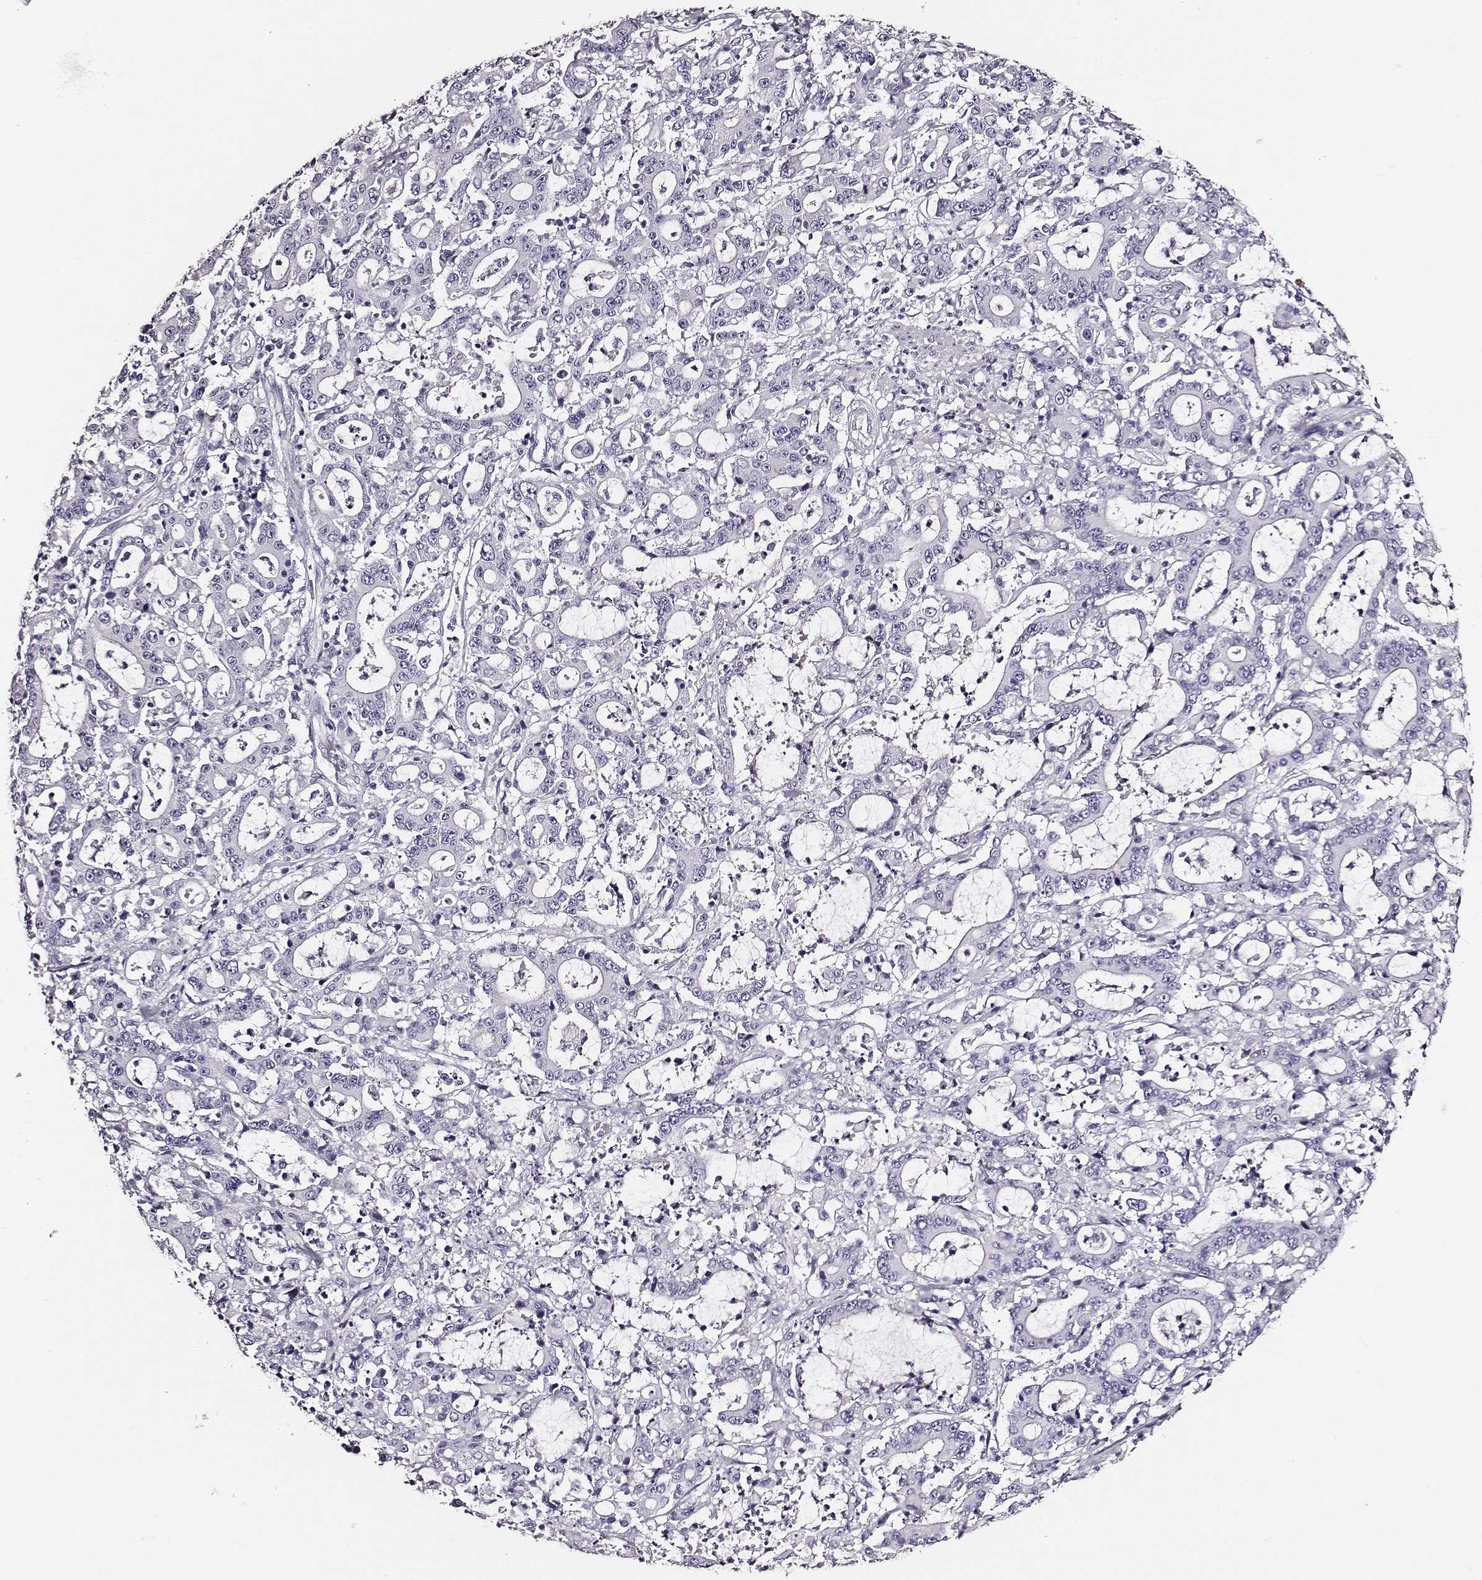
{"staining": {"intensity": "negative", "quantity": "none", "location": "none"}, "tissue": "stomach cancer", "cell_type": "Tumor cells", "image_type": "cancer", "snomed": [{"axis": "morphology", "description": "Adenocarcinoma, NOS"}, {"axis": "topography", "description": "Stomach, upper"}], "caption": "This is an immunohistochemistry micrograph of human stomach adenocarcinoma. There is no positivity in tumor cells.", "gene": "DPEP1", "patient": {"sex": "male", "age": 68}}